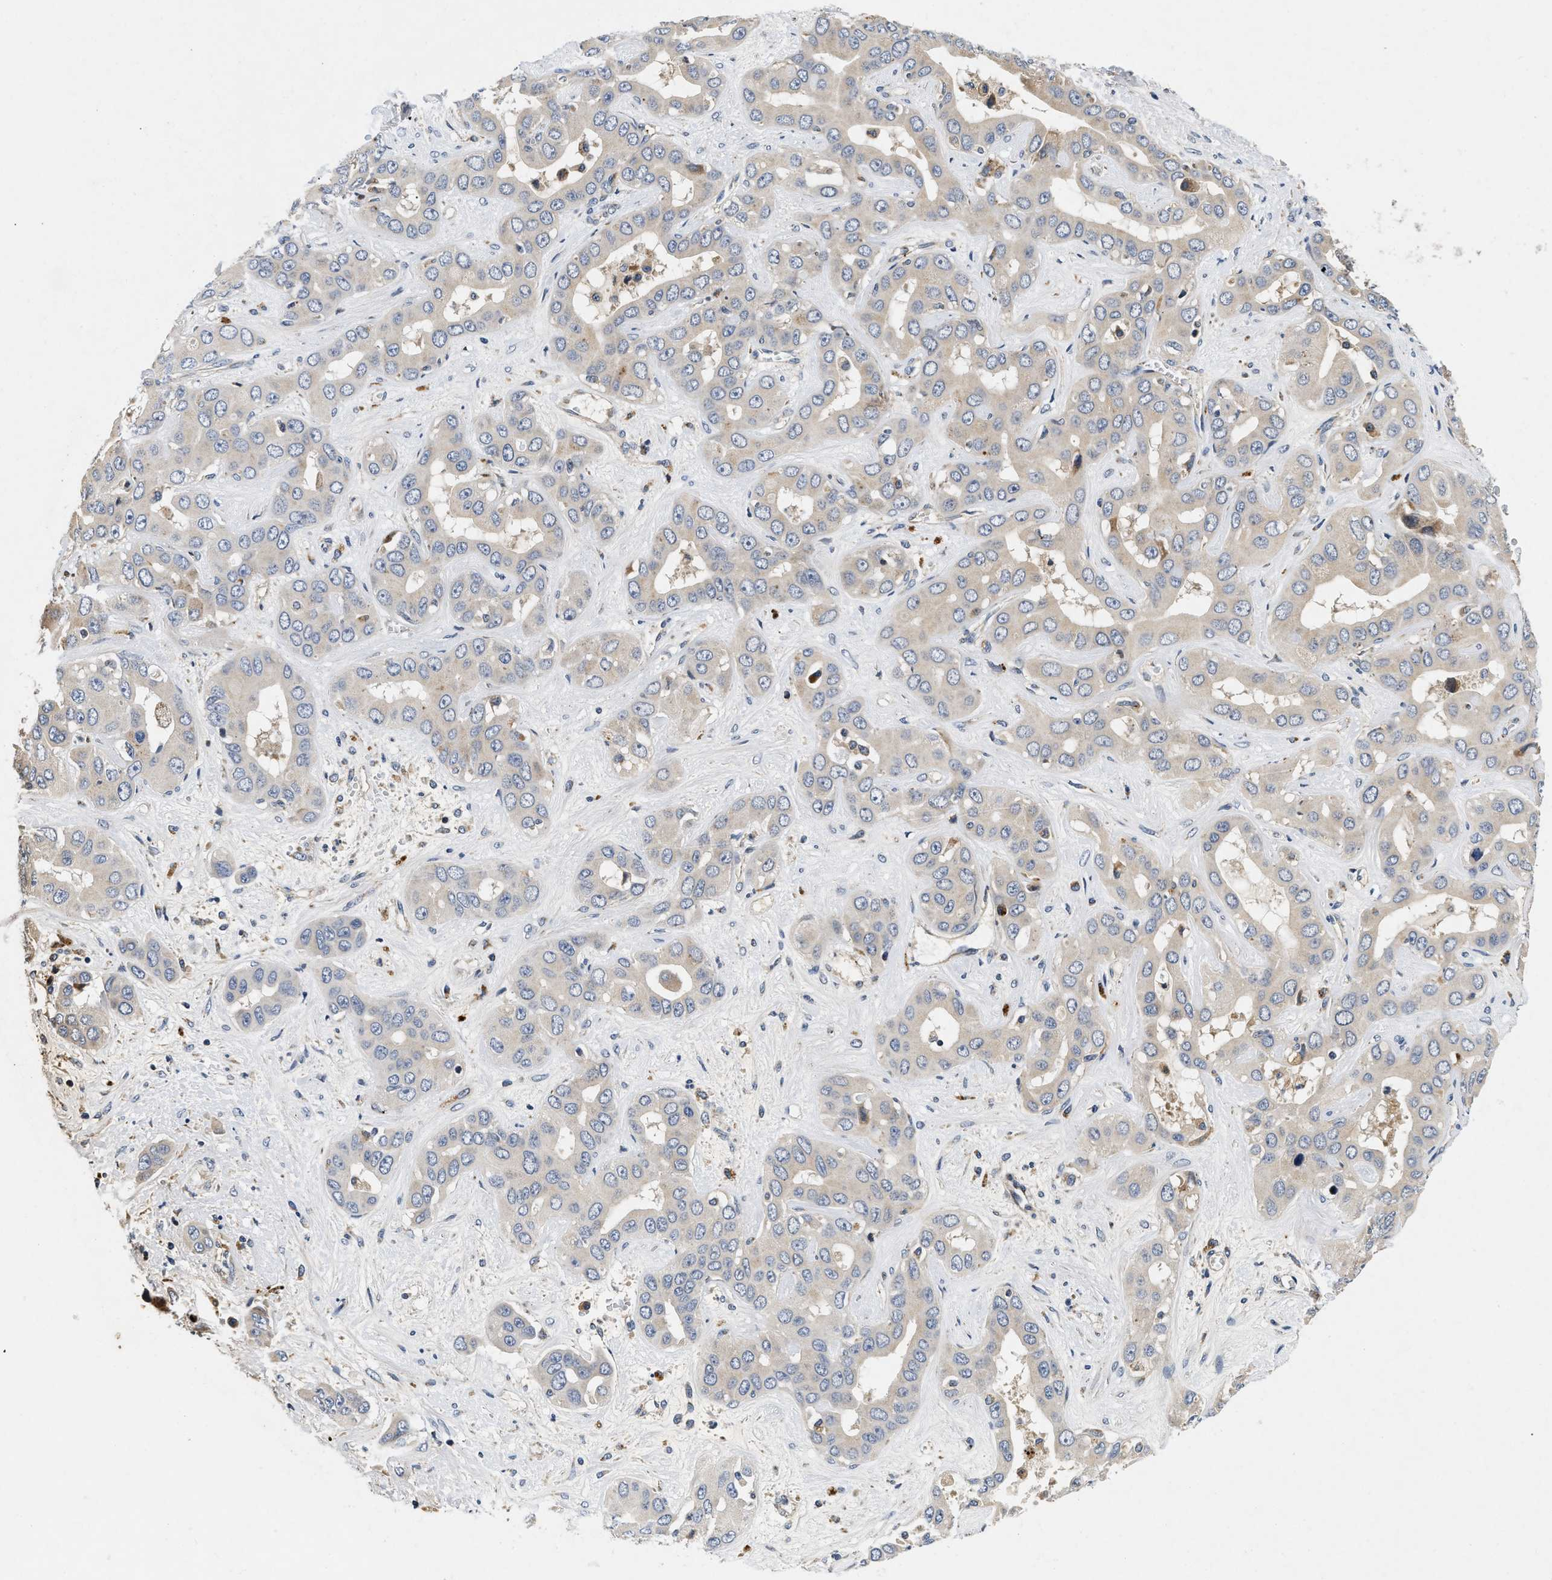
{"staining": {"intensity": "moderate", "quantity": "<25%", "location": "cytoplasmic/membranous"}, "tissue": "liver cancer", "cell_type": "Tumor cells", "image_type": "cancer", "snomed": [{"axis": "morphology", "description": "Cholangiocarcinoma"}, {"axis": "topography", "description": "Liver"}], "caption": "Liver cancer (cholangiocarcinoma) was stained to show a protein in brown. There is low levels of moderate cytoplasmic/membranous staining in approximately <25% of tumor cells.", "gene": "PDP1", "patient": {"sex": "female", "age": 52}}